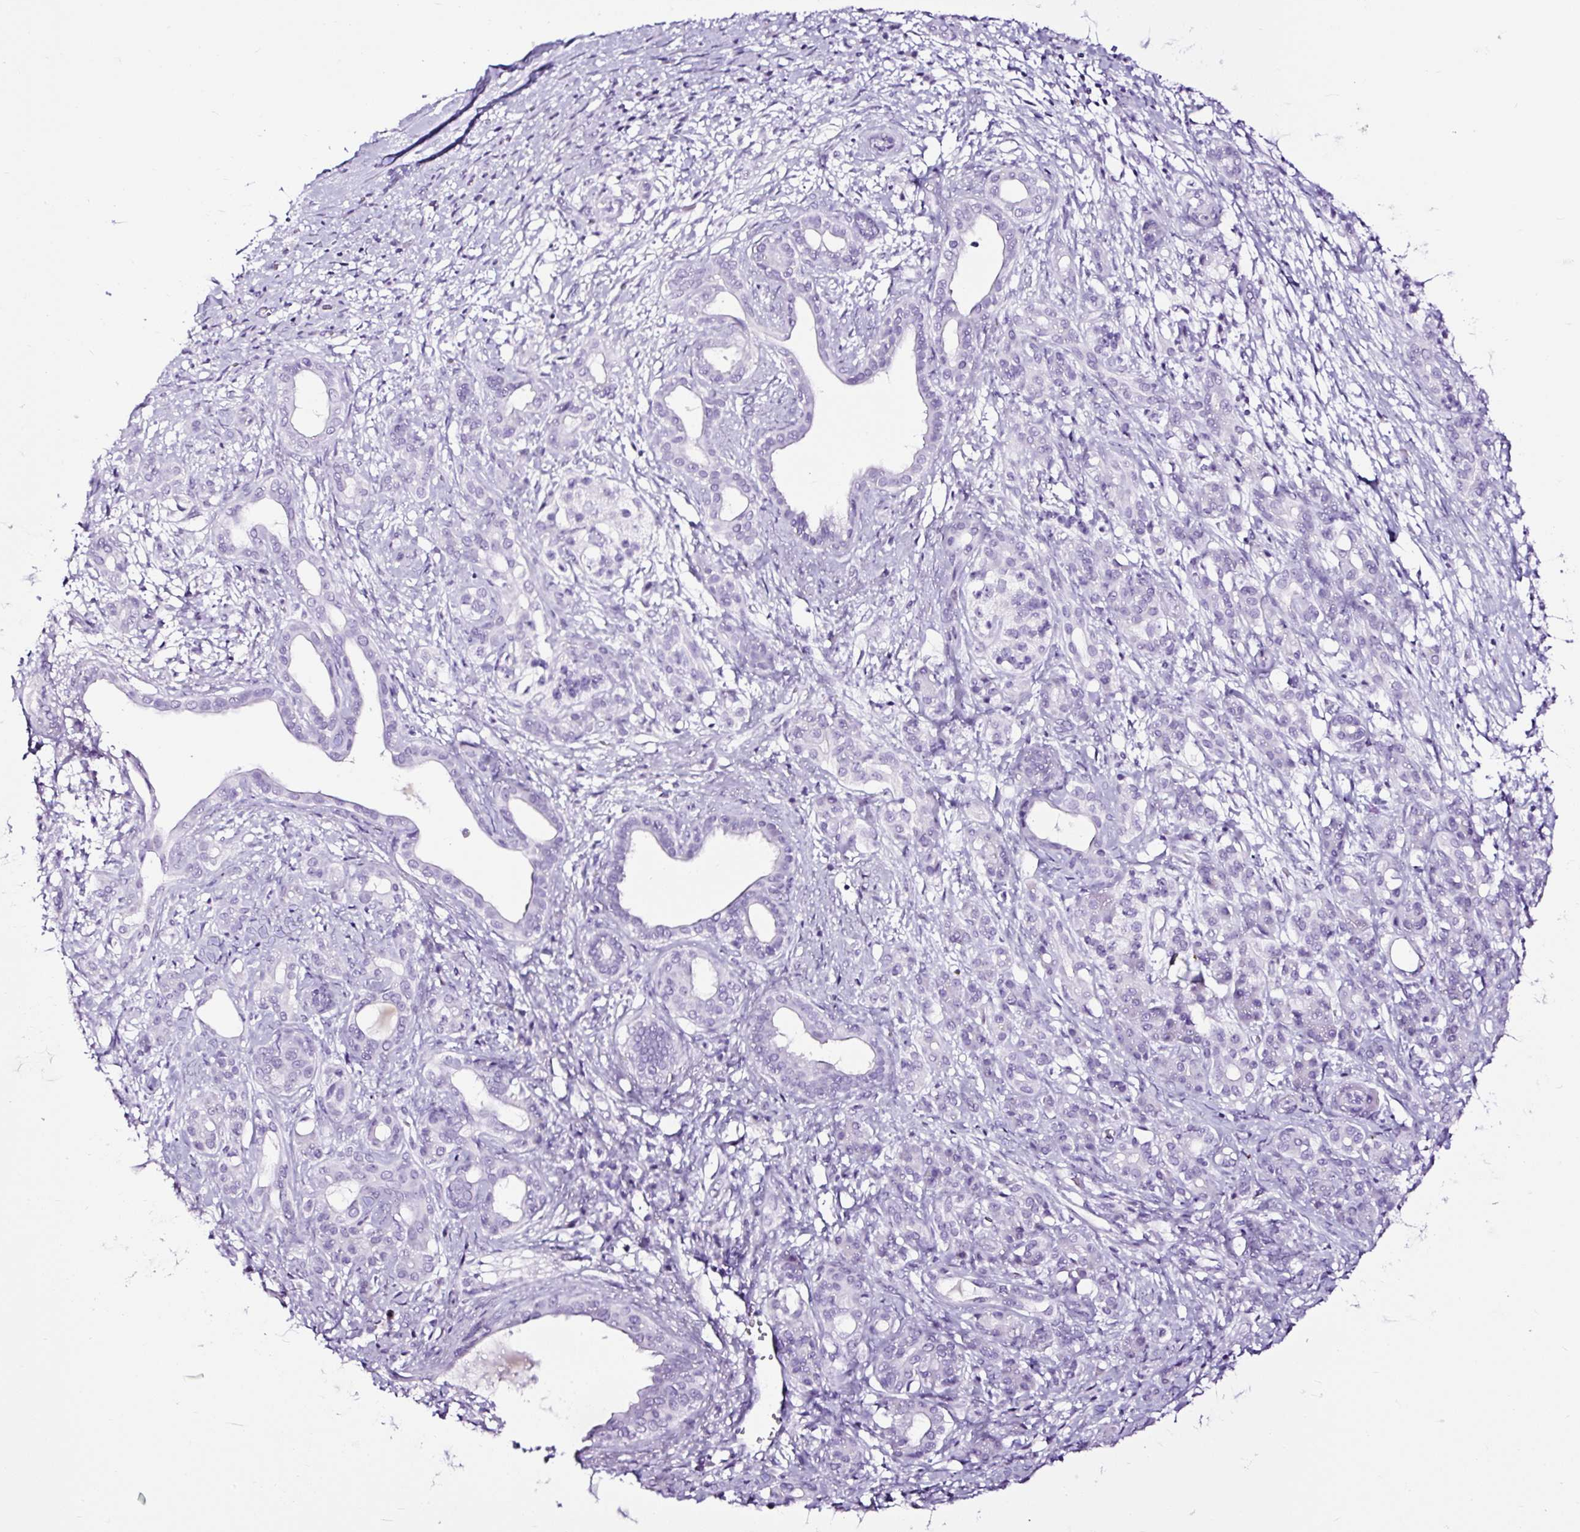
{"staining": {"intensity": "negative", "quantity": "none", "location": "none"}, "tissue": "pancreatic cancer", "cell_type": "Tumor cells", "image_type": "cancer", "snomed": [{"axis": "morphology", "description": "Adenocarcinoma, NOS"}, {"axis": "topography", "description": "Pancreas"}], "caption": "IHC photomicrograph of neoplastic tissue: adenocarcinoma (pancreatic) stained with DAB reveals no significant protein staining in tumor cells. (Stains: DAB (3,3'-diaminobenzidine) IHC with hematoxylin counter stain, Microscopy: brightfield microscopy at high magnification).", "gene": "NPHS2", "patient": {"sex": "female", "age": 55}}